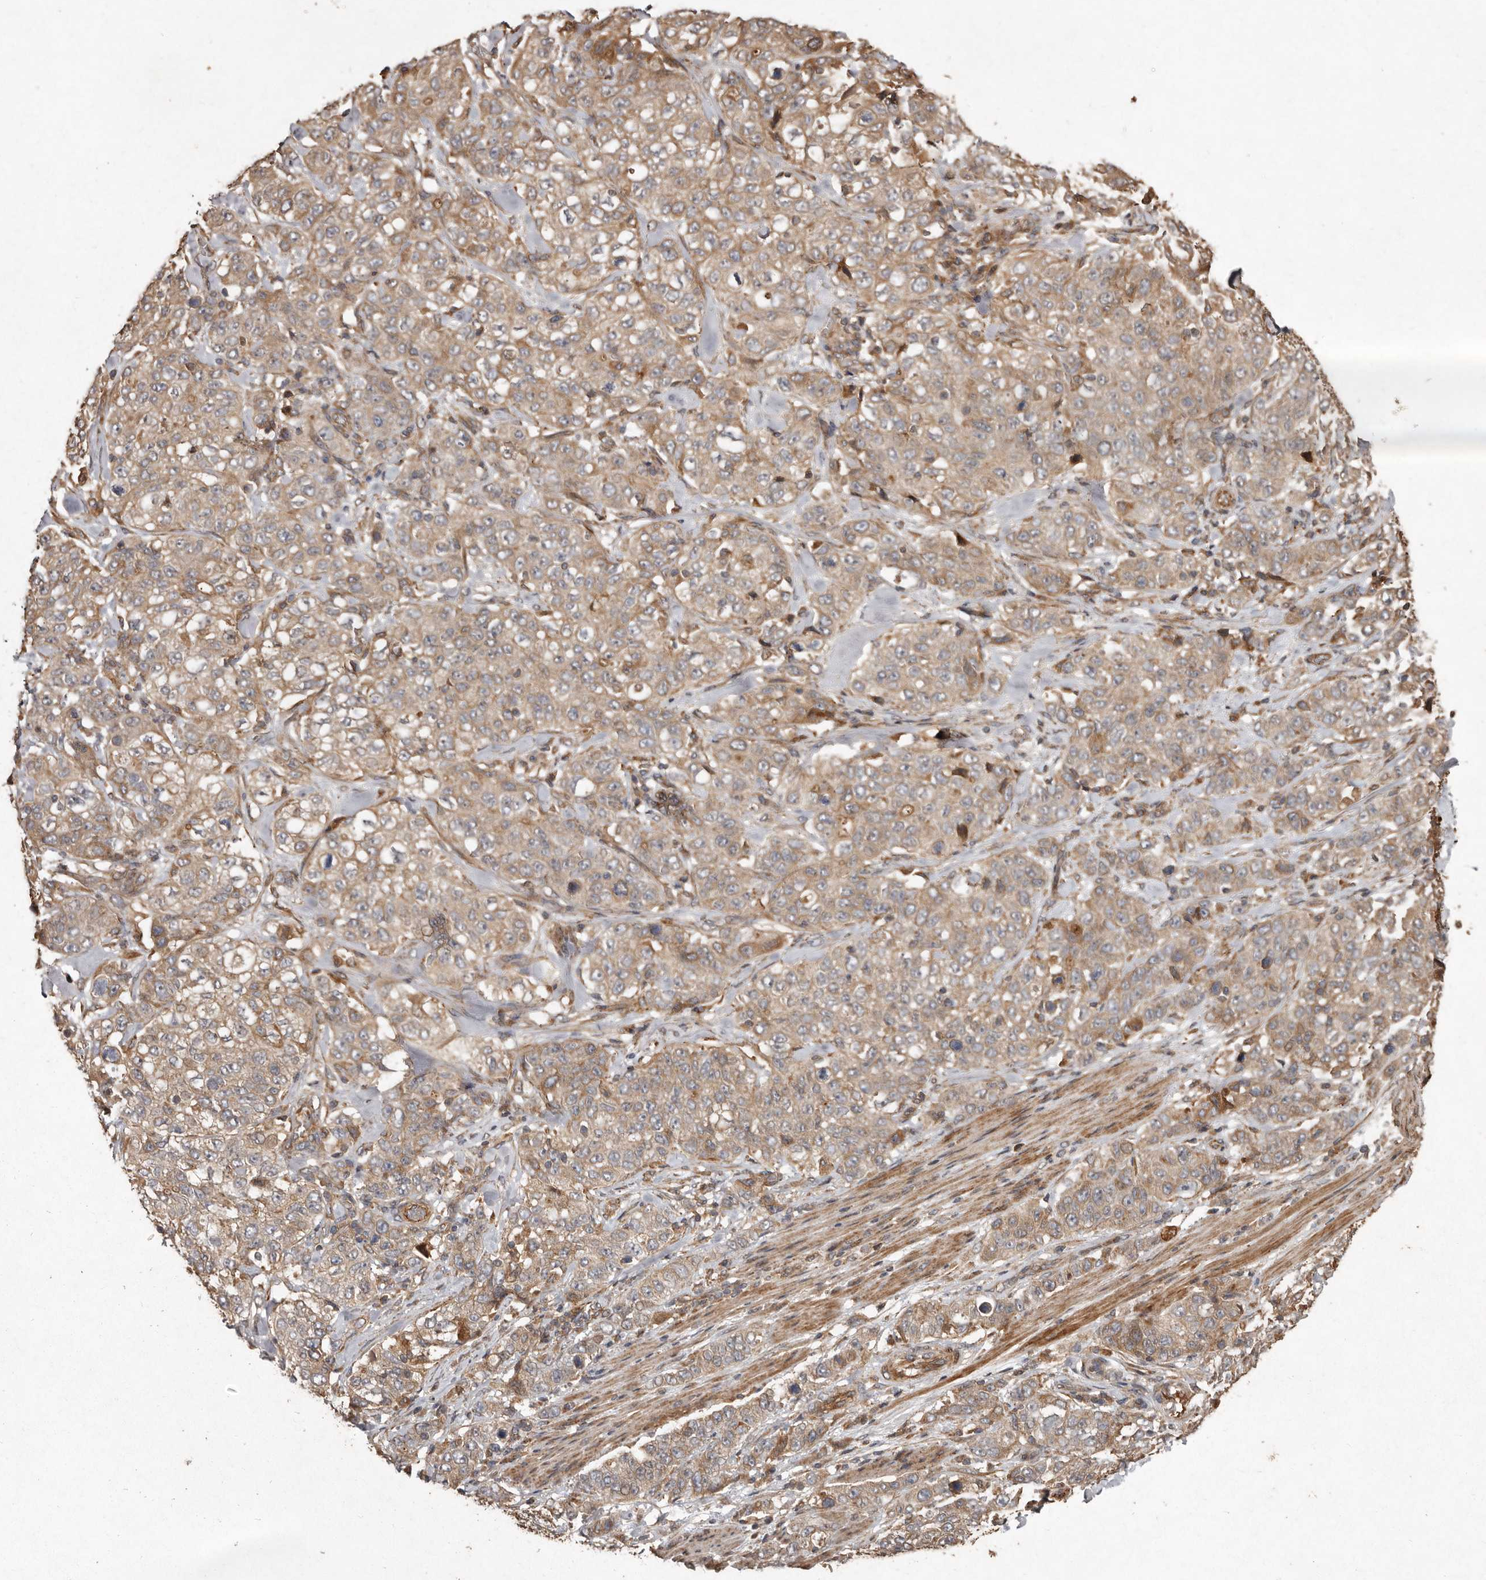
{"staining": {"intensity": "weak", "quantity": ">75%", "location": "cytoplasmic/membranous"}, "tissue": "stomach cancer", "cell_type": "Tumor cells", "image_type": "cancer", "snomed": [{"axis": "morphology", "description": "Adenocarcinoma, NOS"}, {"axis": "topography", "description": "Stomach"}], "caption": "Protein analysis of adenocarcinoma (stomach) tissue reveals weak cytoplasmic/membranous expression in approximately >75% of tumor cells.", "gene": "SEMA3A", "patient": {"sex": "male", "age": 48}}